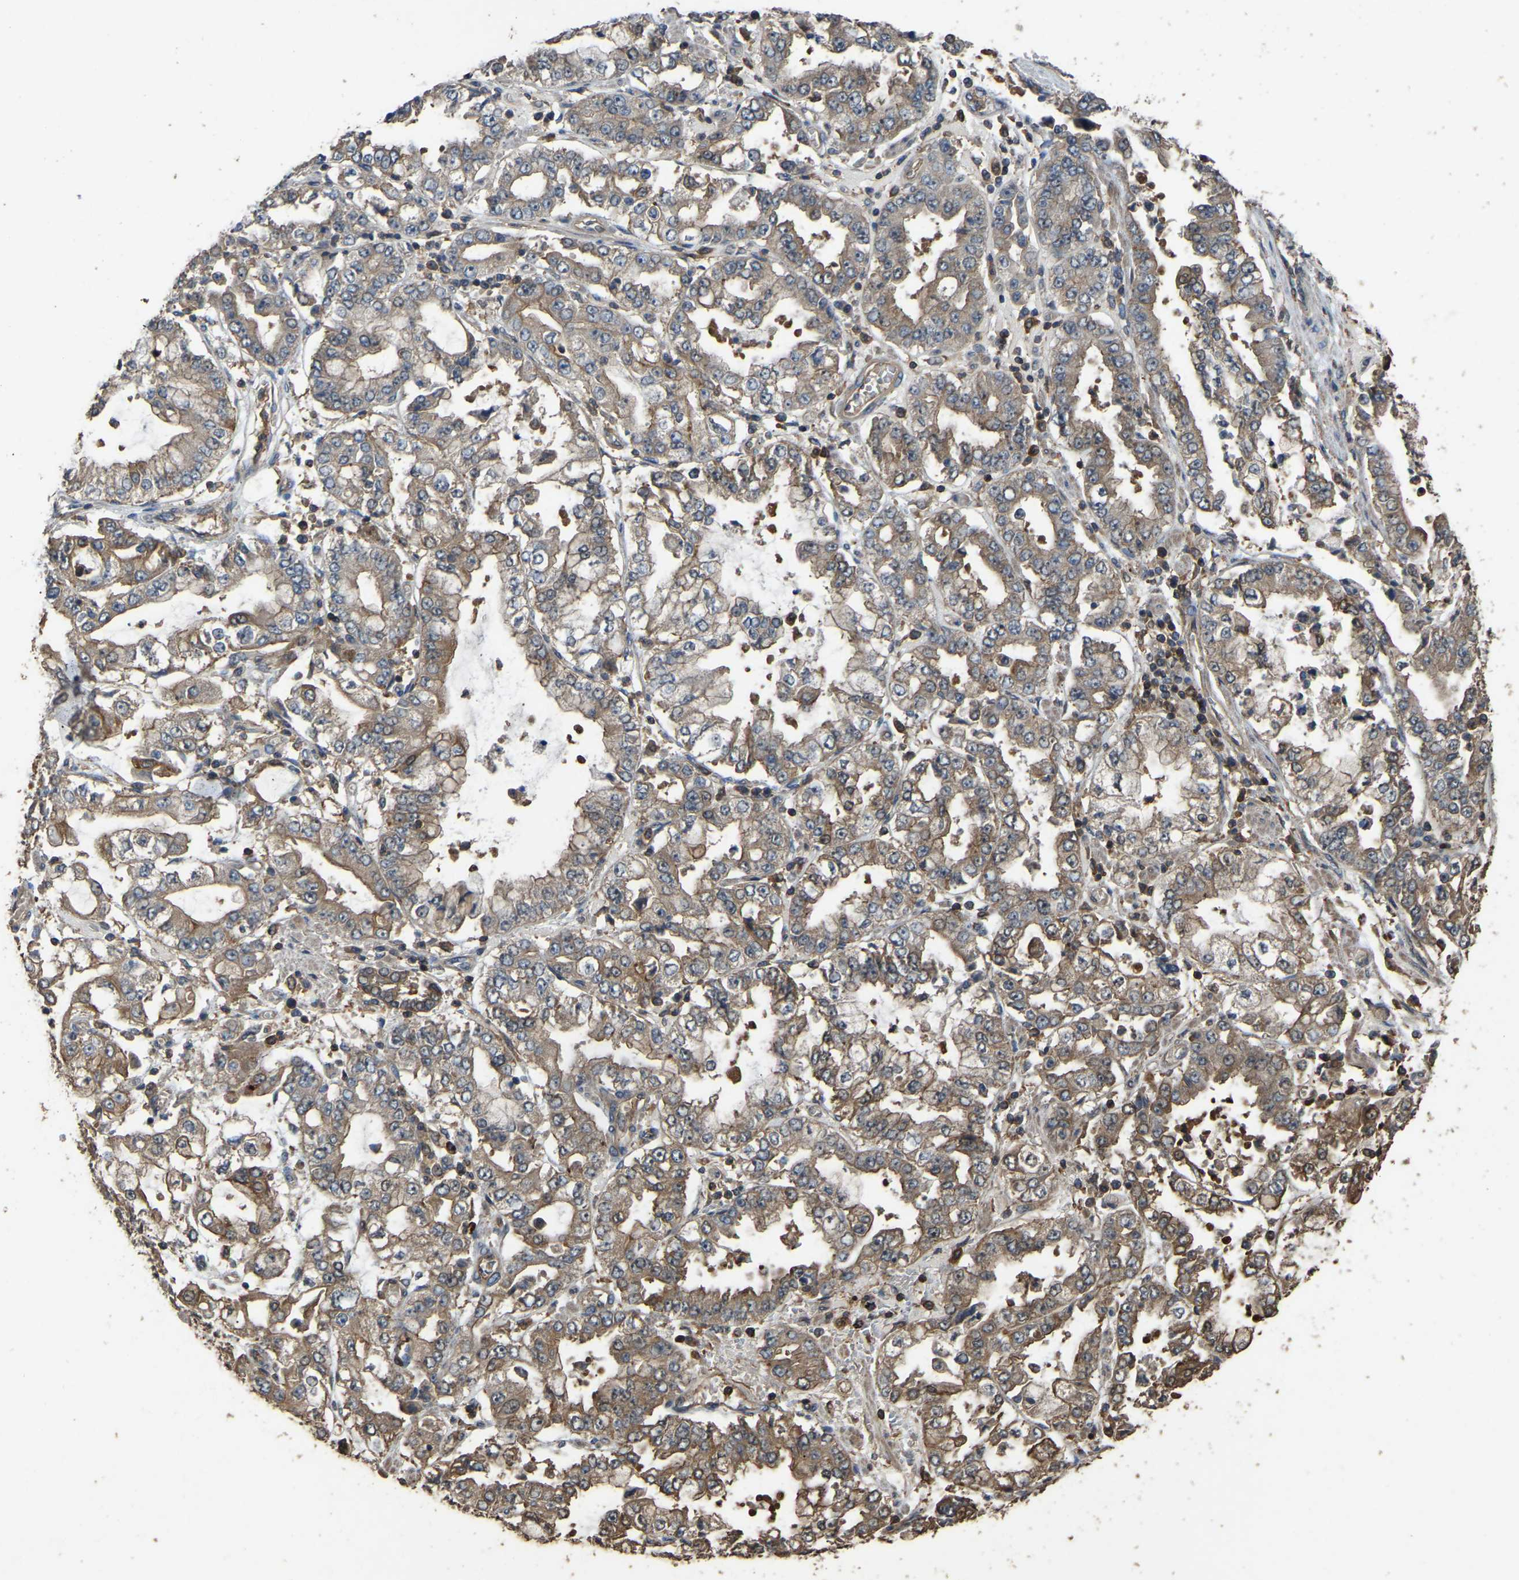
{"staining": {"intensity": "moderate", "quantity": ">75%", "location": "cytoplasmic/membranous"}, "tissue": "stomach cancer", "cell_type": "Tumor cells", "image_type": "cancer", "snomed": [{"axis": "morphology", "description": "Adenocarcinoma, NOS"}, {"axis": "topography", "description": "Stomach"}], "caption": "High-magnification brightfield microscopy of stomach cancer stained with DAB (3,3'-diaminobenzidine) (brown) and counterstained with hematoxylin (blue). tumor cells exhibit moderate cytoplasmic/membranous staining is appreciated in about>75% of cells.", "gene": "FHIT", "patient": {"sex": "male", "age": 76}}